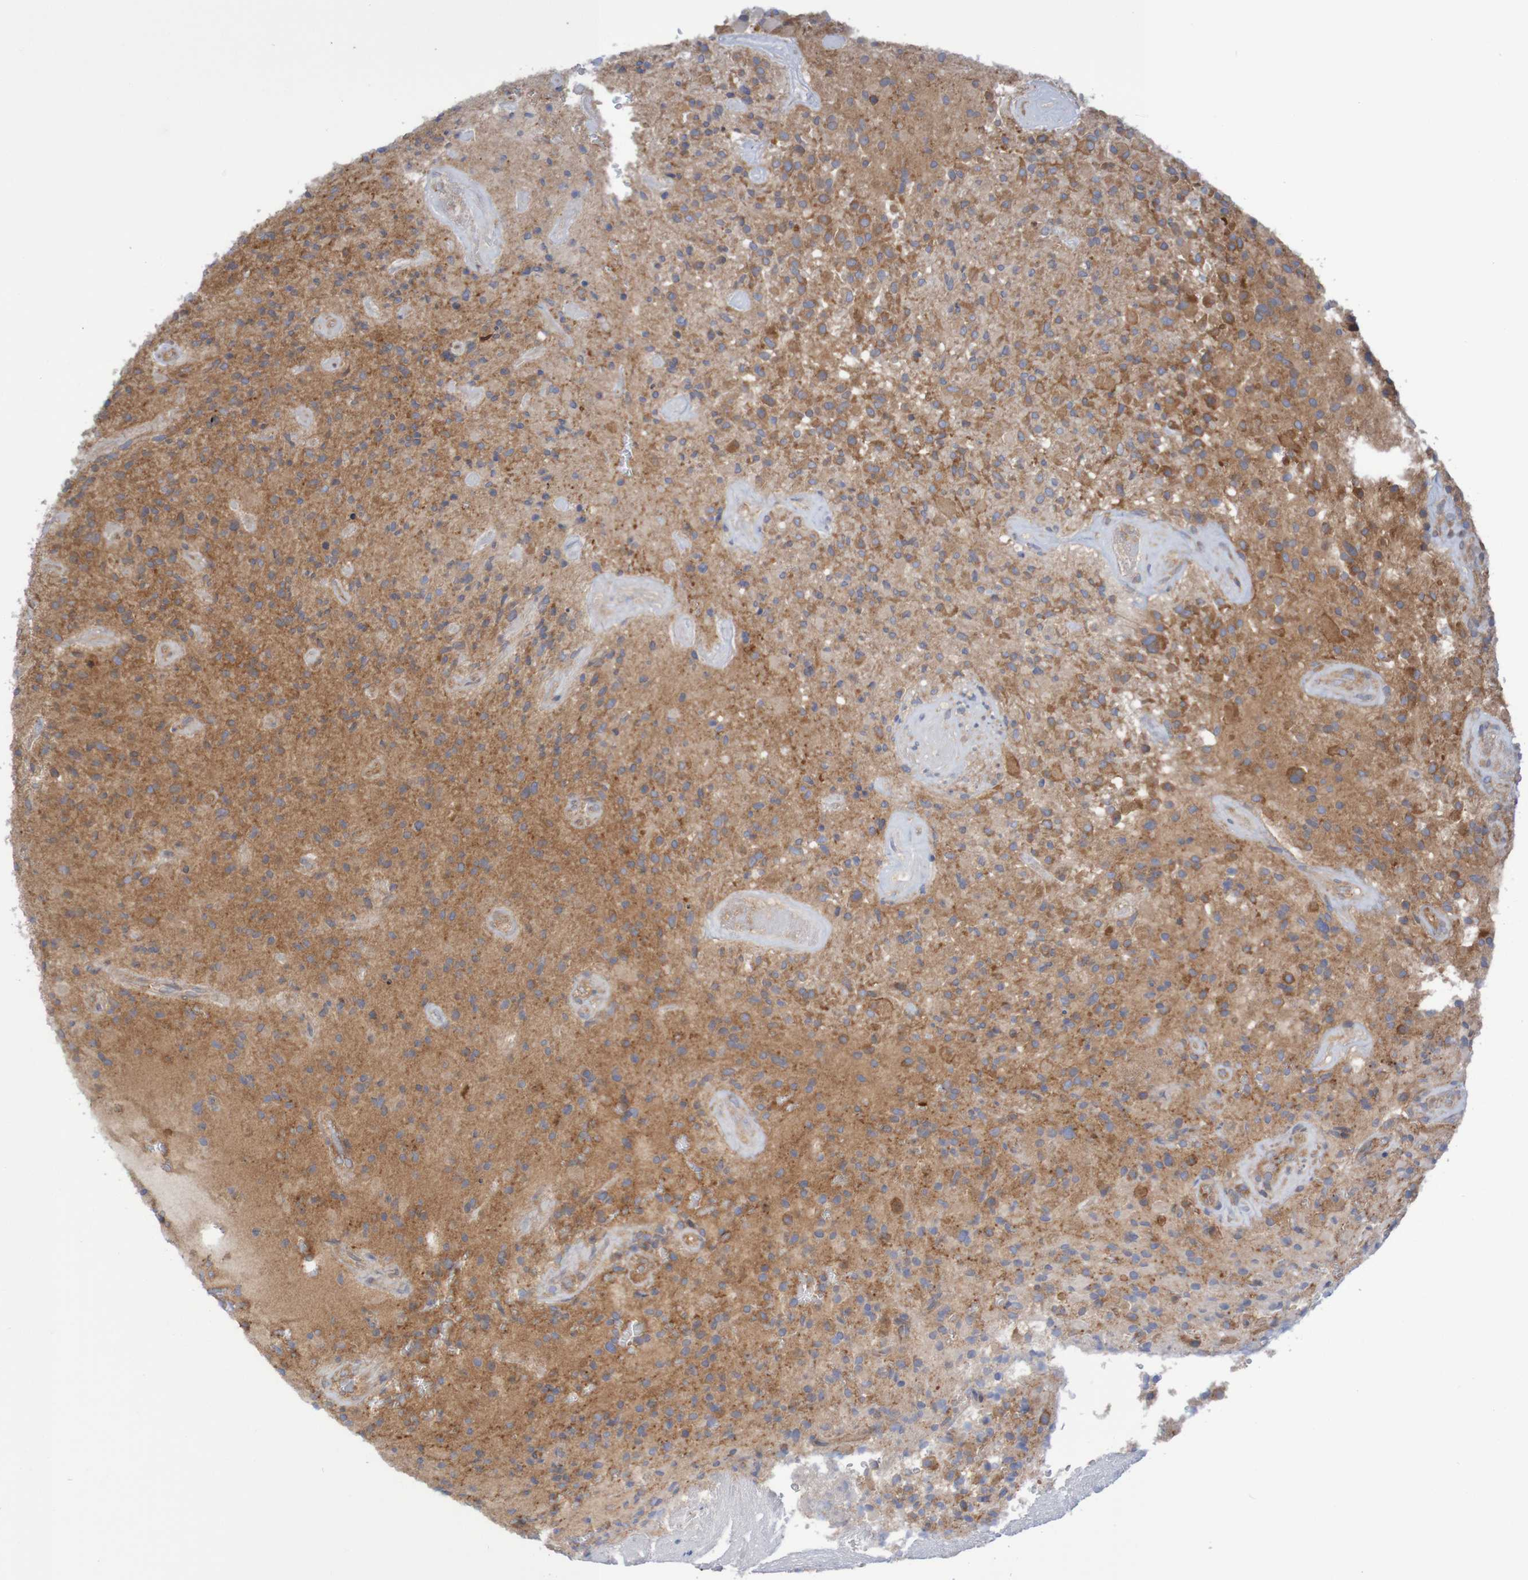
{"staining": {"intensity": "moderate", "quantity": ">75%", "location": "cytoplasmic/membranous"}, "tissue": "glioma", "cell_type": "Tumor cells", "image_type": "cancer", "snomed": [{"axis": "morphology", "description": "Glioma, malignant, High grade"}, {"axis": "topography", "description": "Brain"}], "caption": "This histopathology image exhibits malignant glioma (high-grade) stained with immunohistochemistry to label a protein in brown. The cytoplasmic/membranous of tumor cells show moderate positivity for the protein. Nuclei are counter-stained blue.", "gene": "LRRC47", "patient": {"sex": "male", "age": 71}}